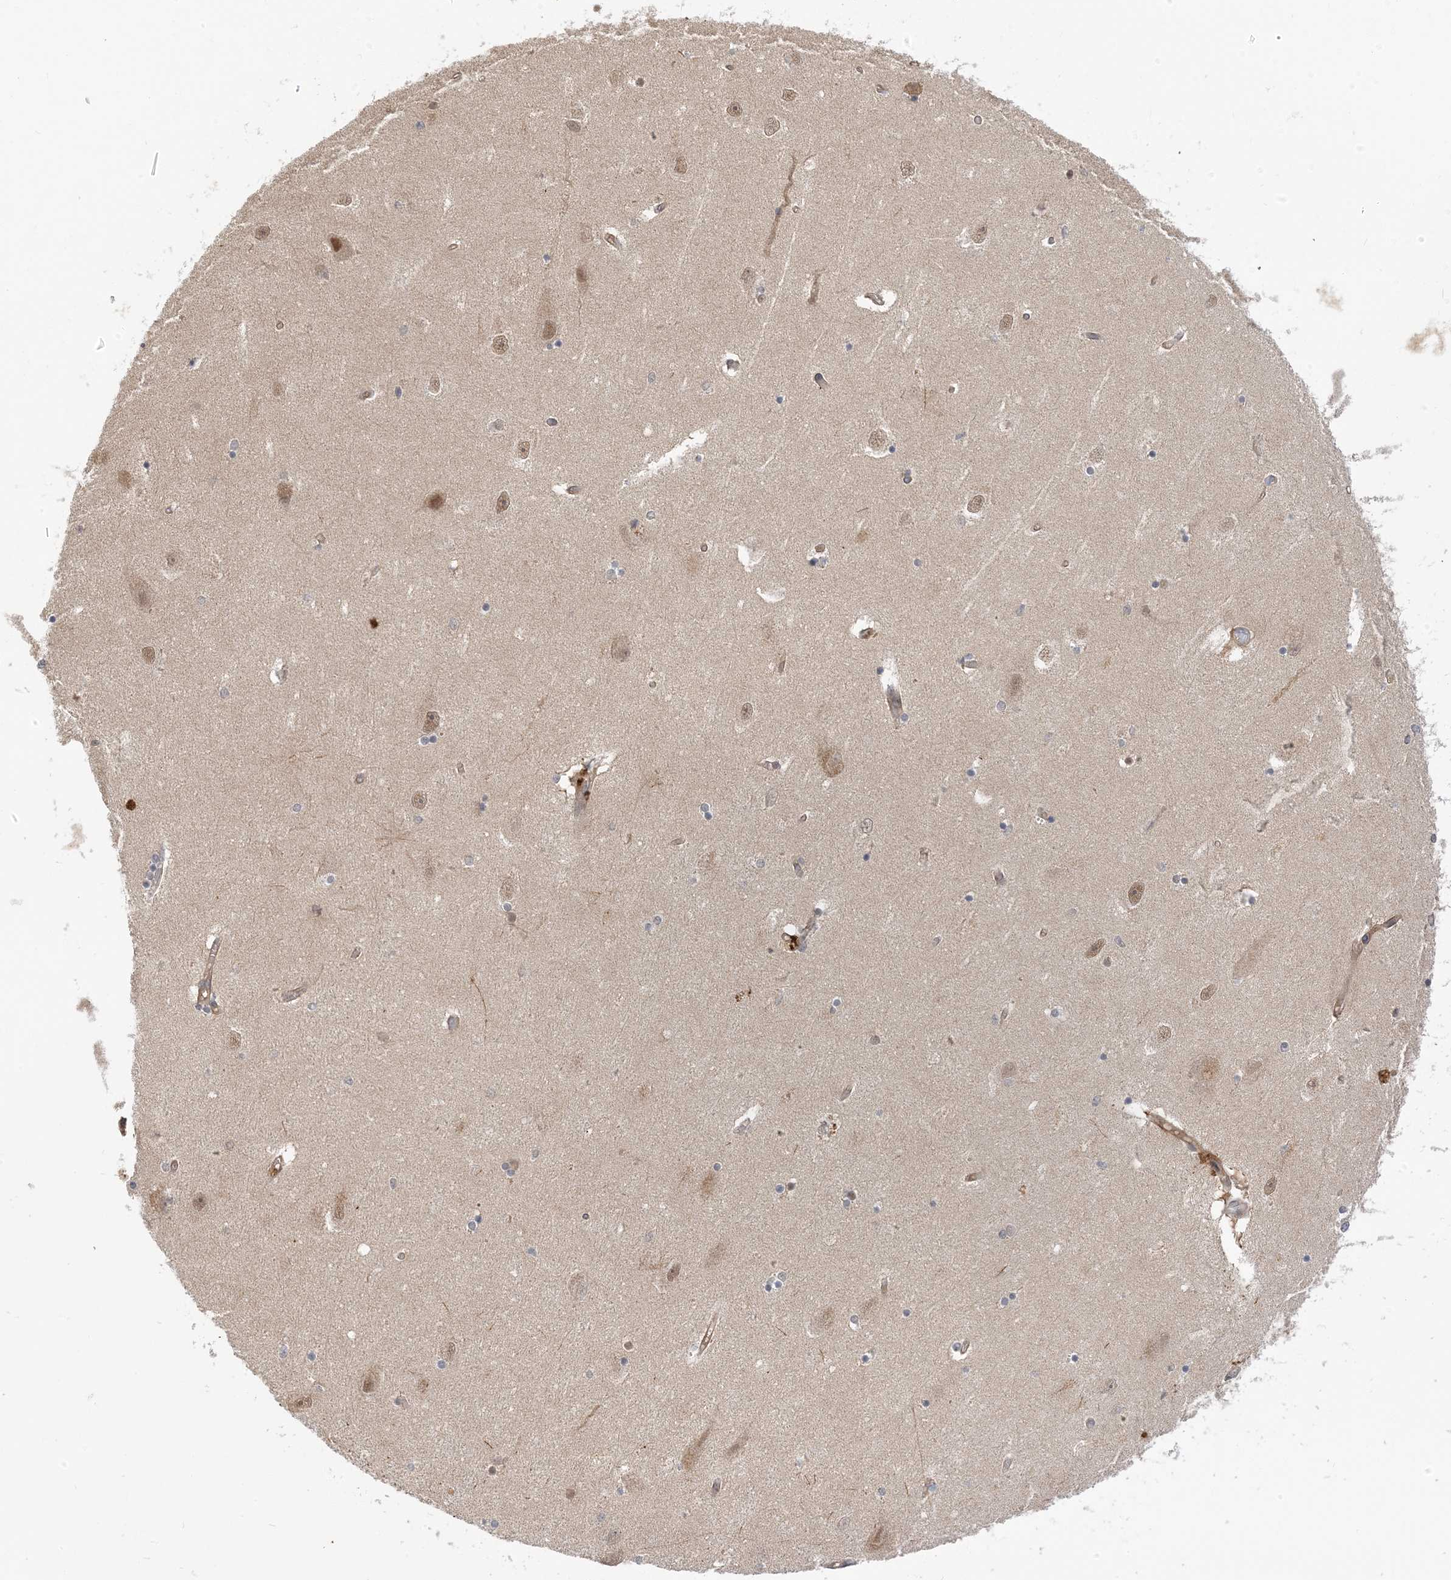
{"staining": {"intensity": "moderate", "quantity": "<25%", "location": "cytoplasmic/membranous"}, "tissue": "hippocampus", "cell_type": "Glial cells", "image_type": "normal", "snomed": [{"axis": "morphology", "description": "Normal tissue, NOS"}, {"axis": "topography", "description": "Hippocampus"}], "caption": "Hippocampus stained with DAB immunohistochemistry (IHC) displays low levels of moderate cytoplasmic/membranous positivity in about <25% of glial cells. The protein is shown in brown color, while the nuclei are stained blue.", "gene": "WDR26", "patient": {"sex": "female", "age": 54}}